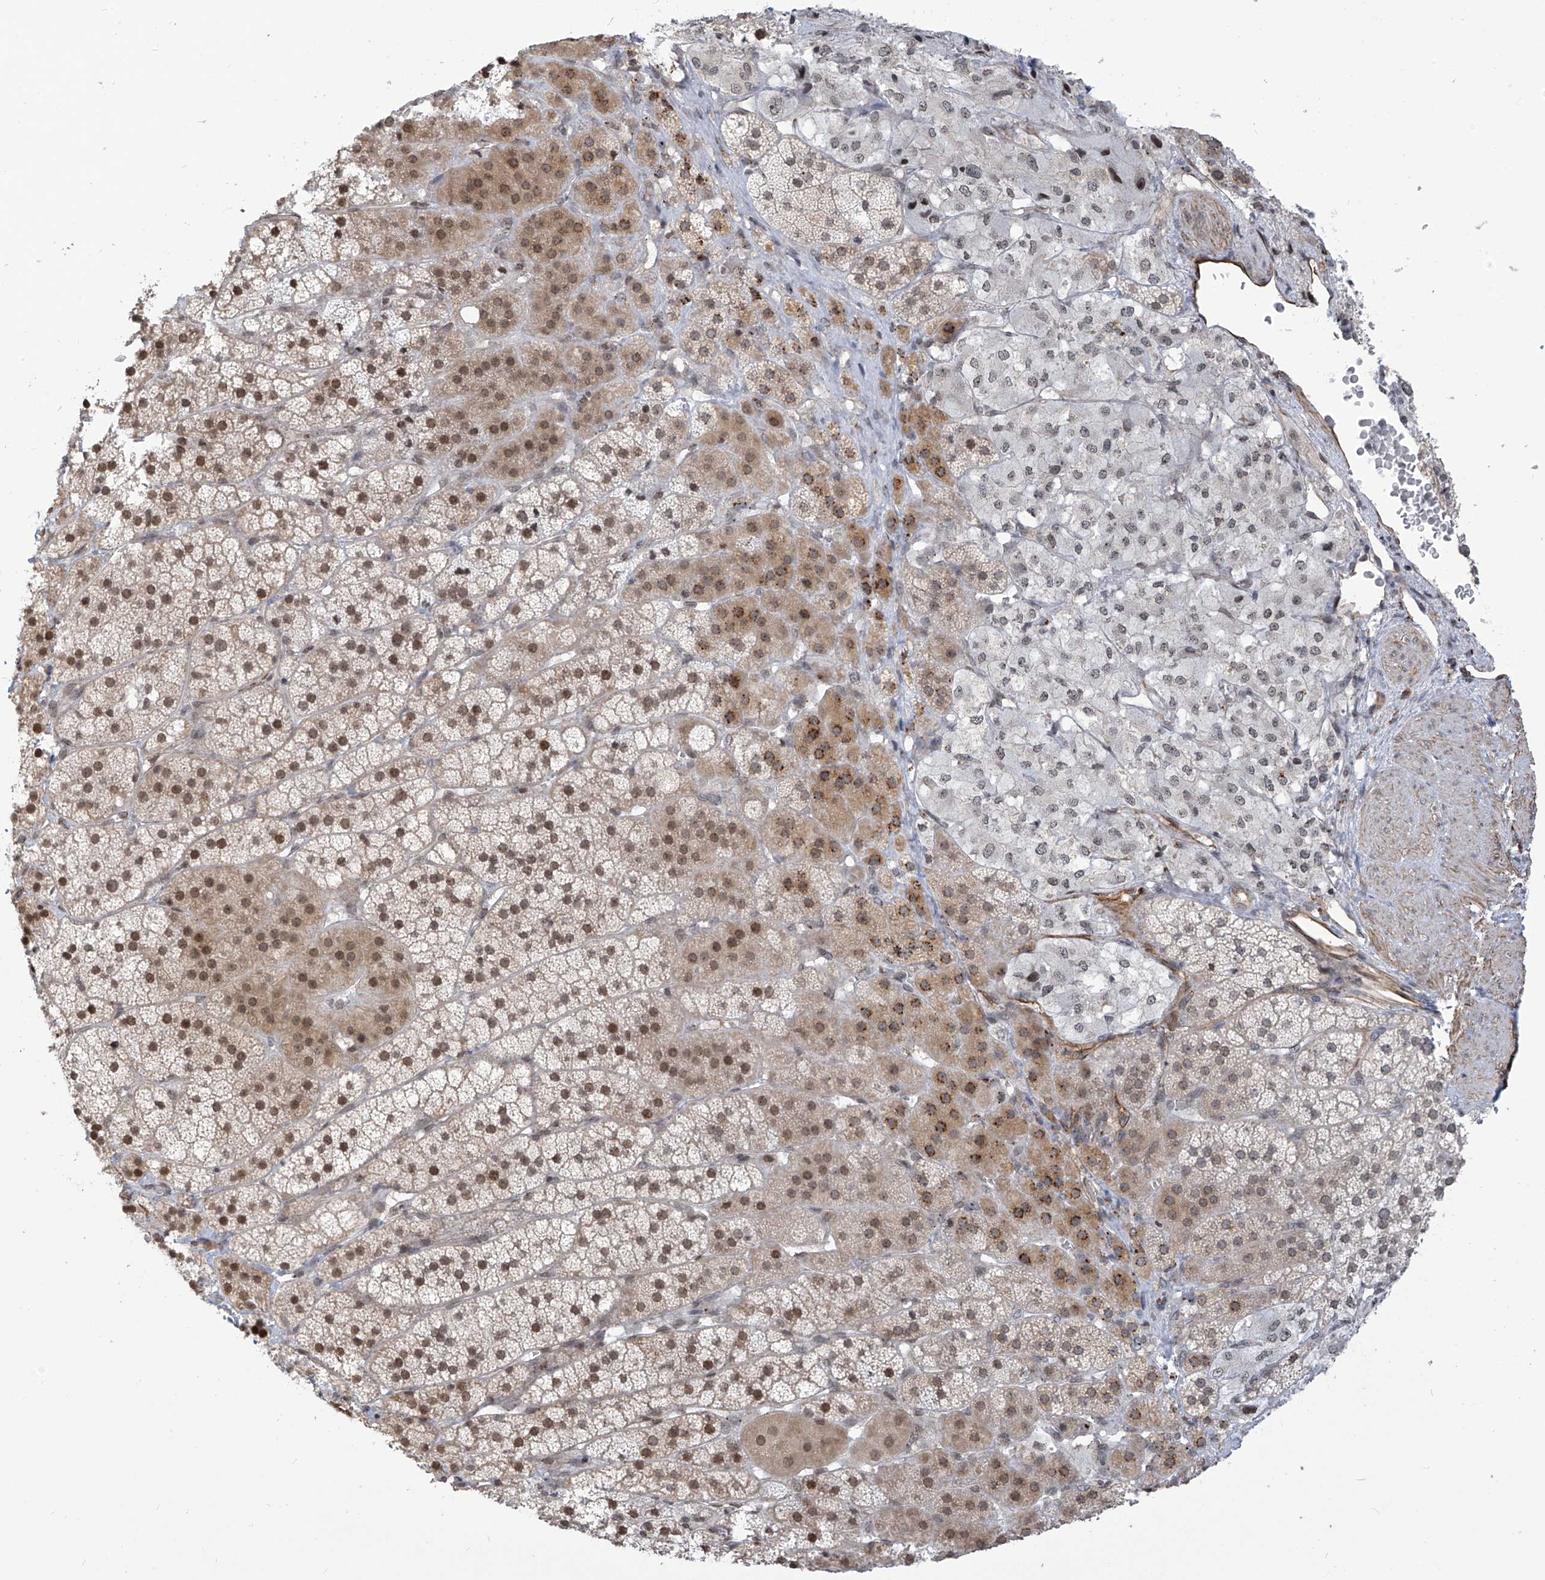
{"staining": {"intensity": "moderate", "quantity": "<25%", "location": "cytoplasmic/membranous,nuclear"}, "tissue": "adrenal gland", "cell_type": "Glandular cells", "image_type": "normal", "snomed": [{"axis": "morphology", "description": "Normal tissue, NOS"}, {"axis": "topography", "description": "Adrenal gland"}], "caption": "Human adrenal gland stained with a brown dye shows moderate cytoplasmic/membranous,nuclear positive expression in about <25% of glandular cells.", "gene": "METAP1D", "patient": {"sex": "female", "age": 44}}